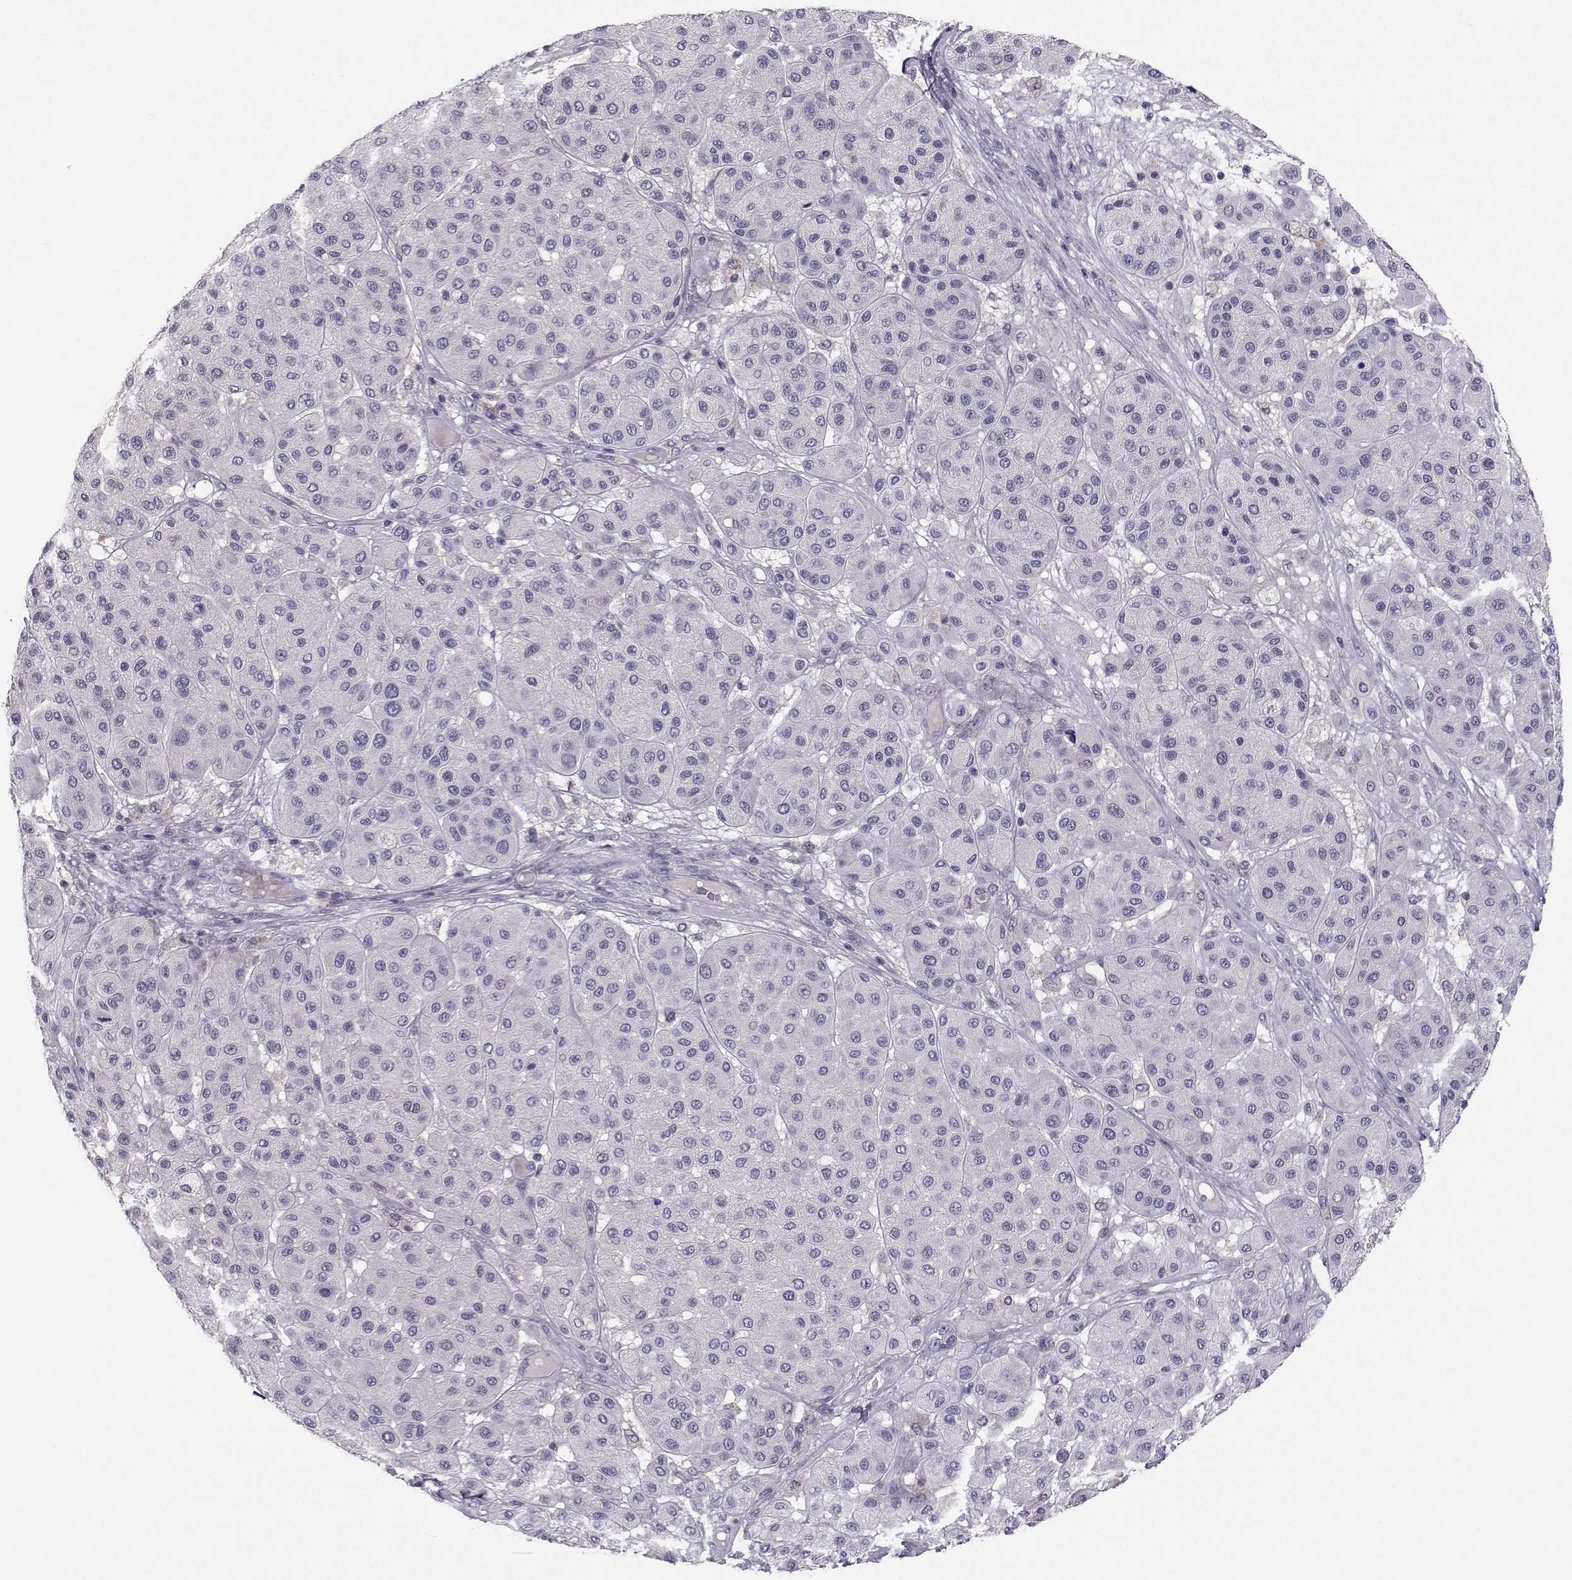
{"staining": {"intensity": "negative", "quantity": "none", "location": "none"}, "tissue": "melanoma", "cell_type": "Tumor cells", "image_type": "cancer", "snomed": [{"axis": "morphology", "description": "Malignant melanoma, Metastatic site"}, {"axis": "topography", "description": "Smooth muscle"}], "caption": "Human melanoma stained for a protein using IHC demonstrates no staining in tumor cells.", "gene": "MROH7", "patient": {"sex": "male", "age": 41}}